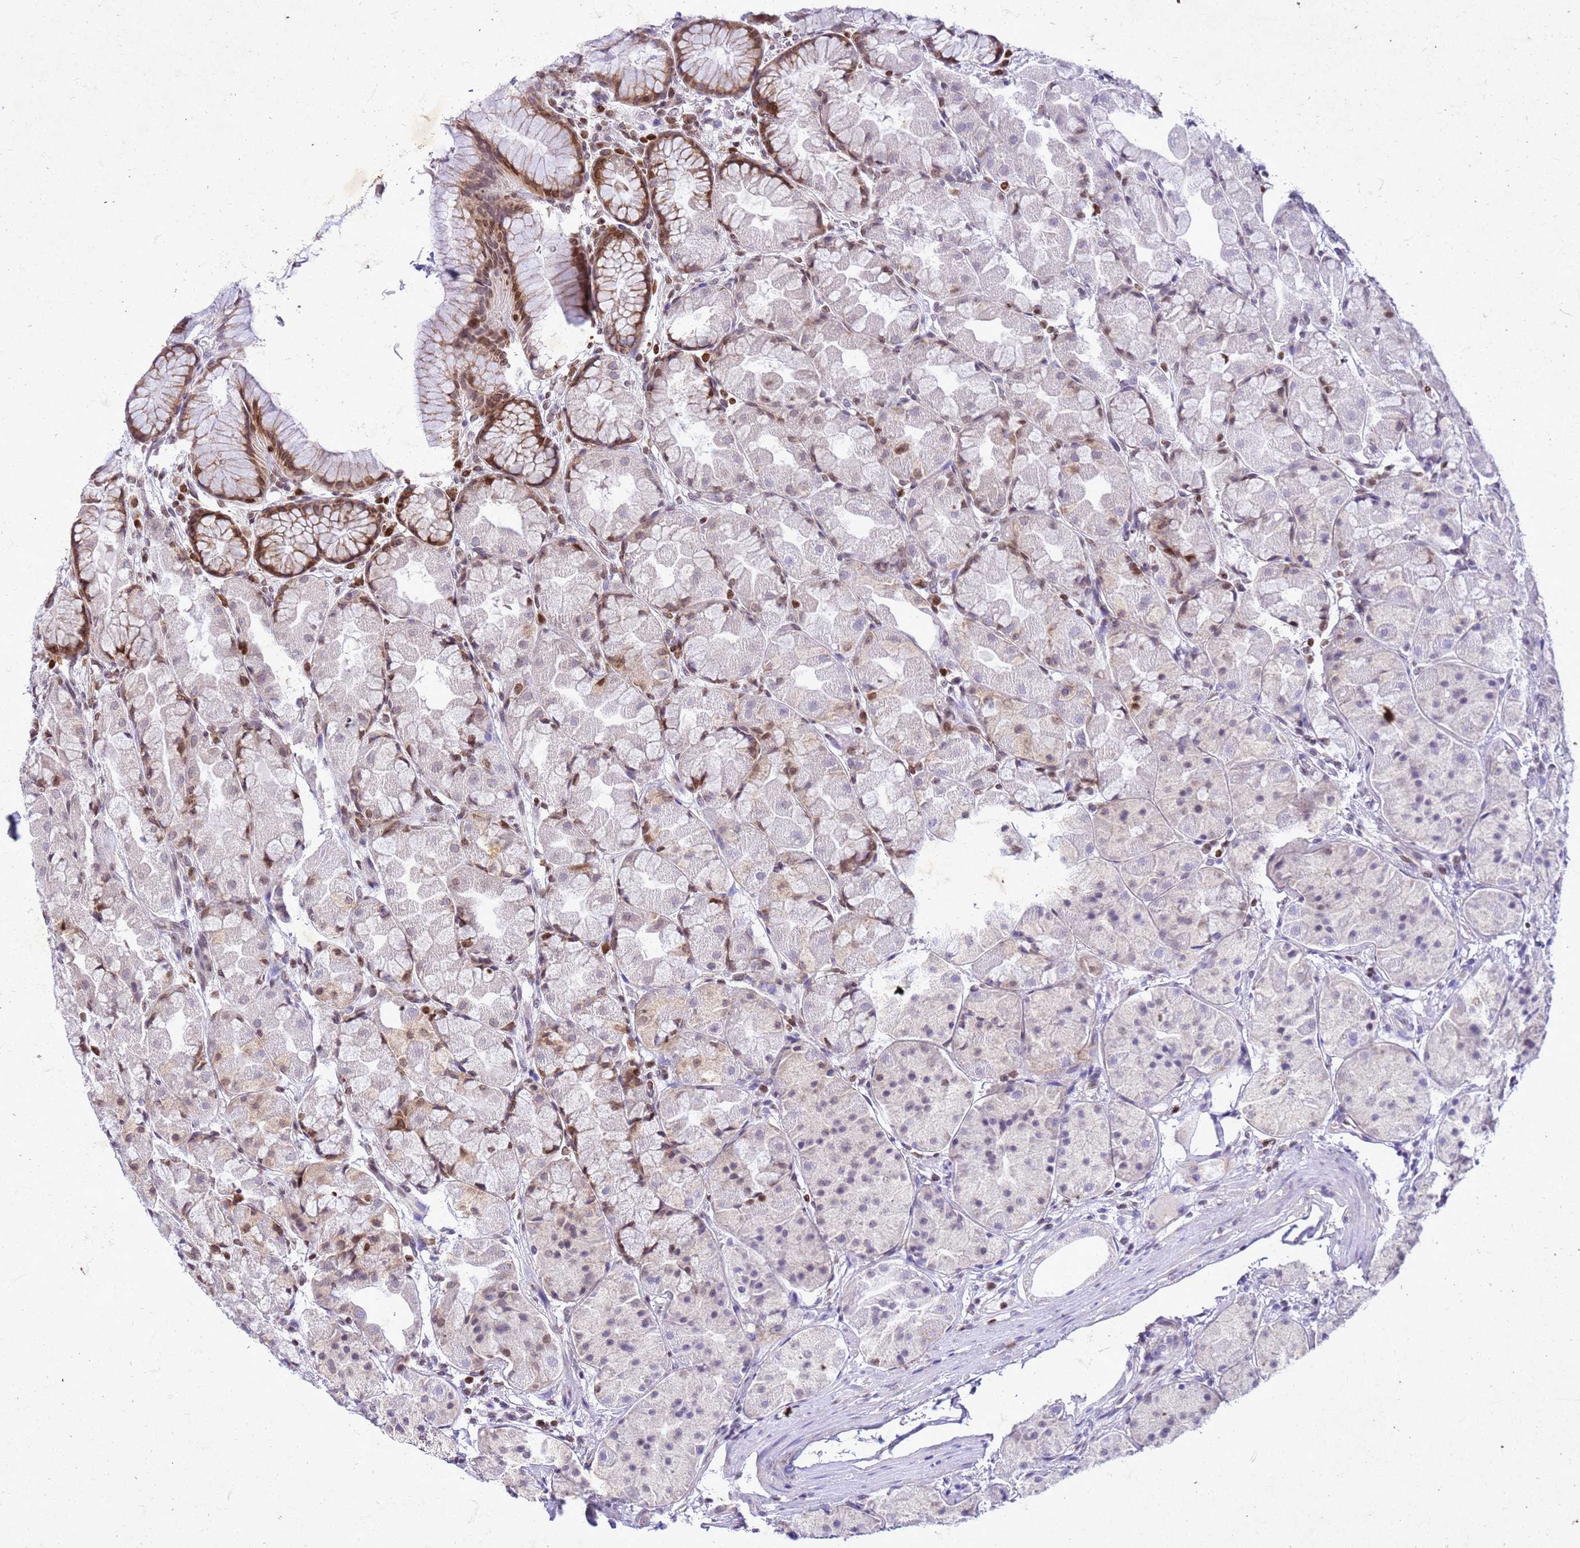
{"staining": {"intensity": "moderate", "quantity": "<25%", "location": "cytoplasmic/membranous,nuclear"}, "tissue": "stomach", "cell_type": "Glandular cells", "image_type": "normal", "snomed": [{"axis": "morphology", "description": "Normal tissue, NOS"}, {"axis": "topography", "description": "Stomach"}], "caption": "Glandular cells display low levels of moderate cytoplasmic/membranous,nuclear expression in approximately <25% of cells in unremarkable stomach.", "gene": "COPS9", "patient": {"sex": "male", "age": 57}}